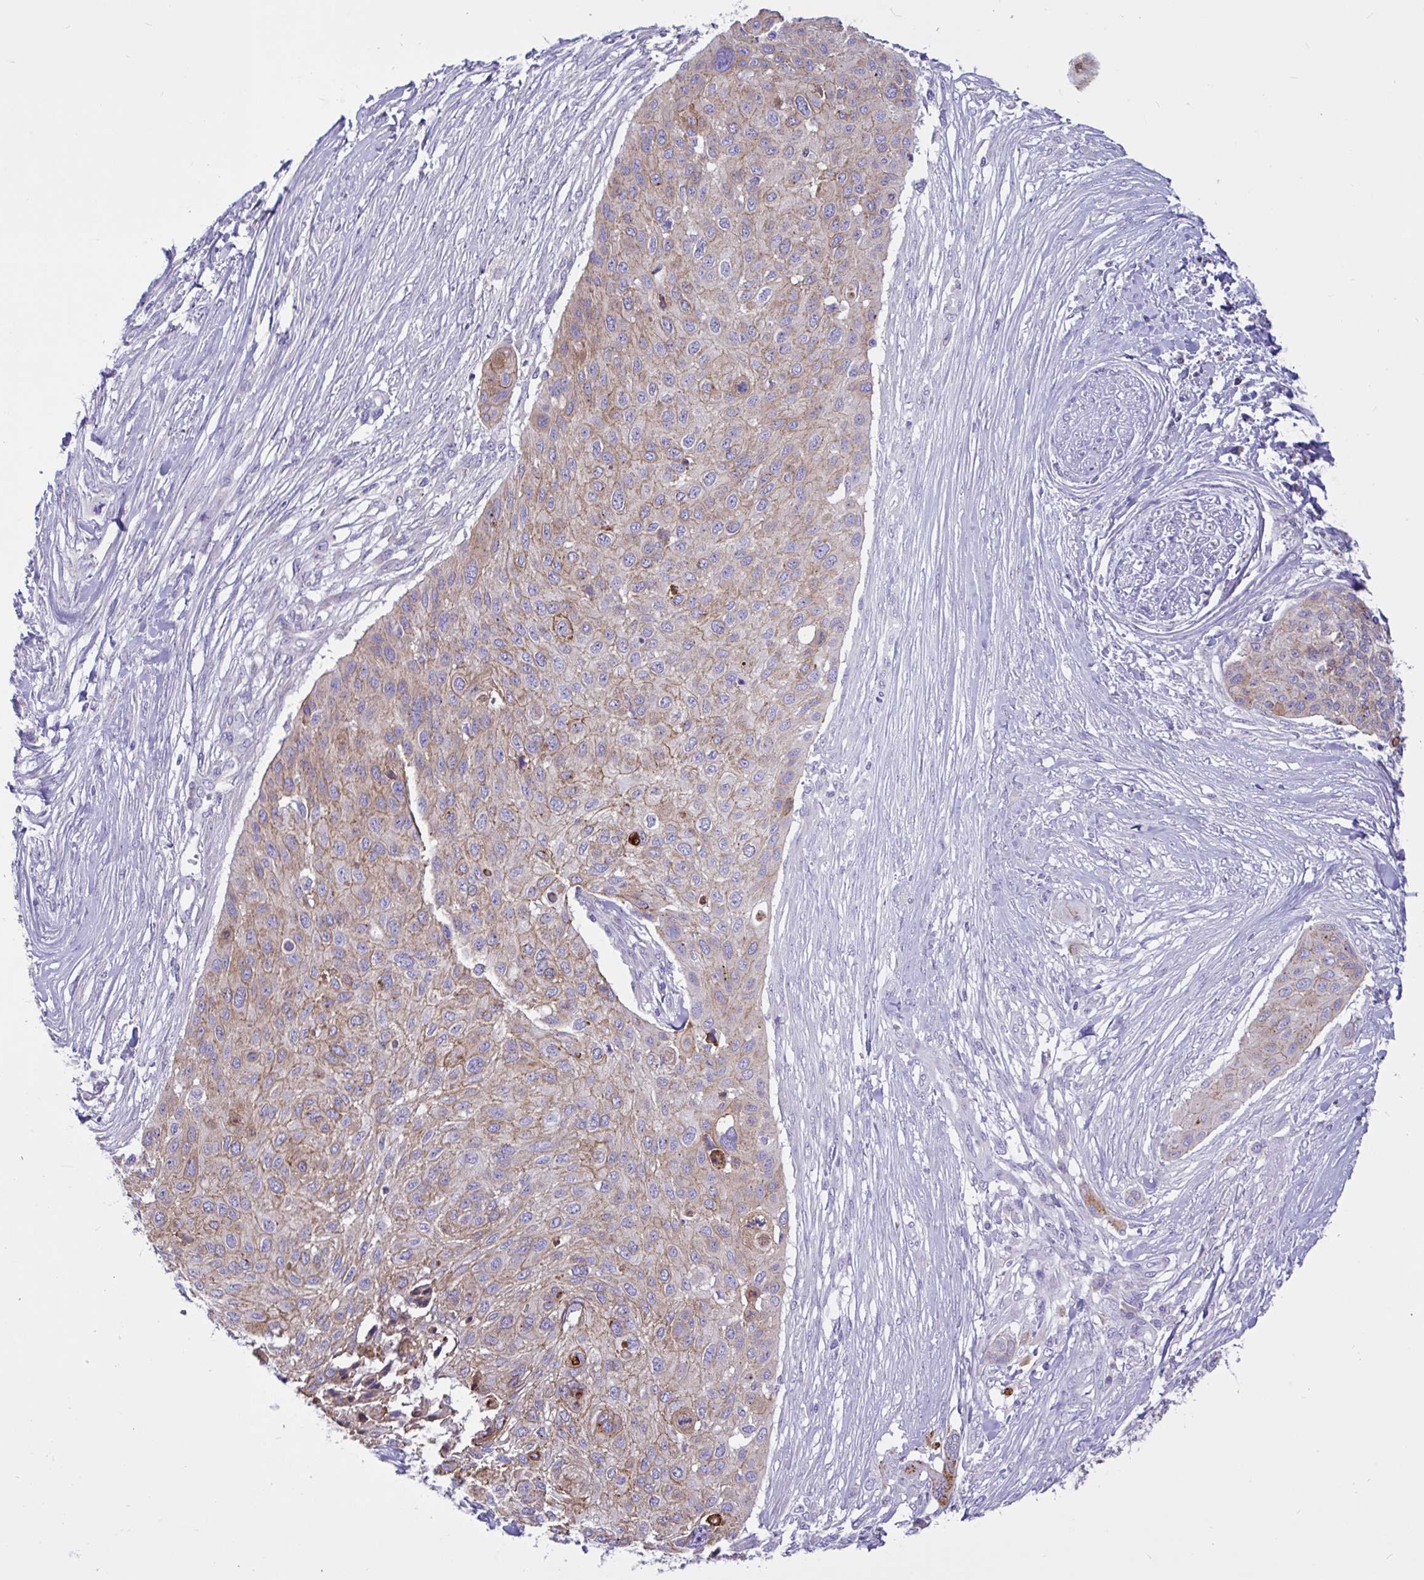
{"staining": {"intensity": "weak", "quantity": "25%-75%", "location": "cytoplasmic/membranous"}, "tissue": "skin cancer", "cell_type": "Tumor cells", "image_type": "cancer", "snomed": [{"axis": "morphology", "description": "Squamous cell carcinoma, NOS"}, {"axis": "topography", "description": "Skin"}], "caption": "Protein staining shows weak cytoplasmic/membranous positivity in about 25%-75% of tumor cells in skin squamous cell carcinoma.", "gene": "DSC3", "patient": {"sex": "female", "age": 87}}